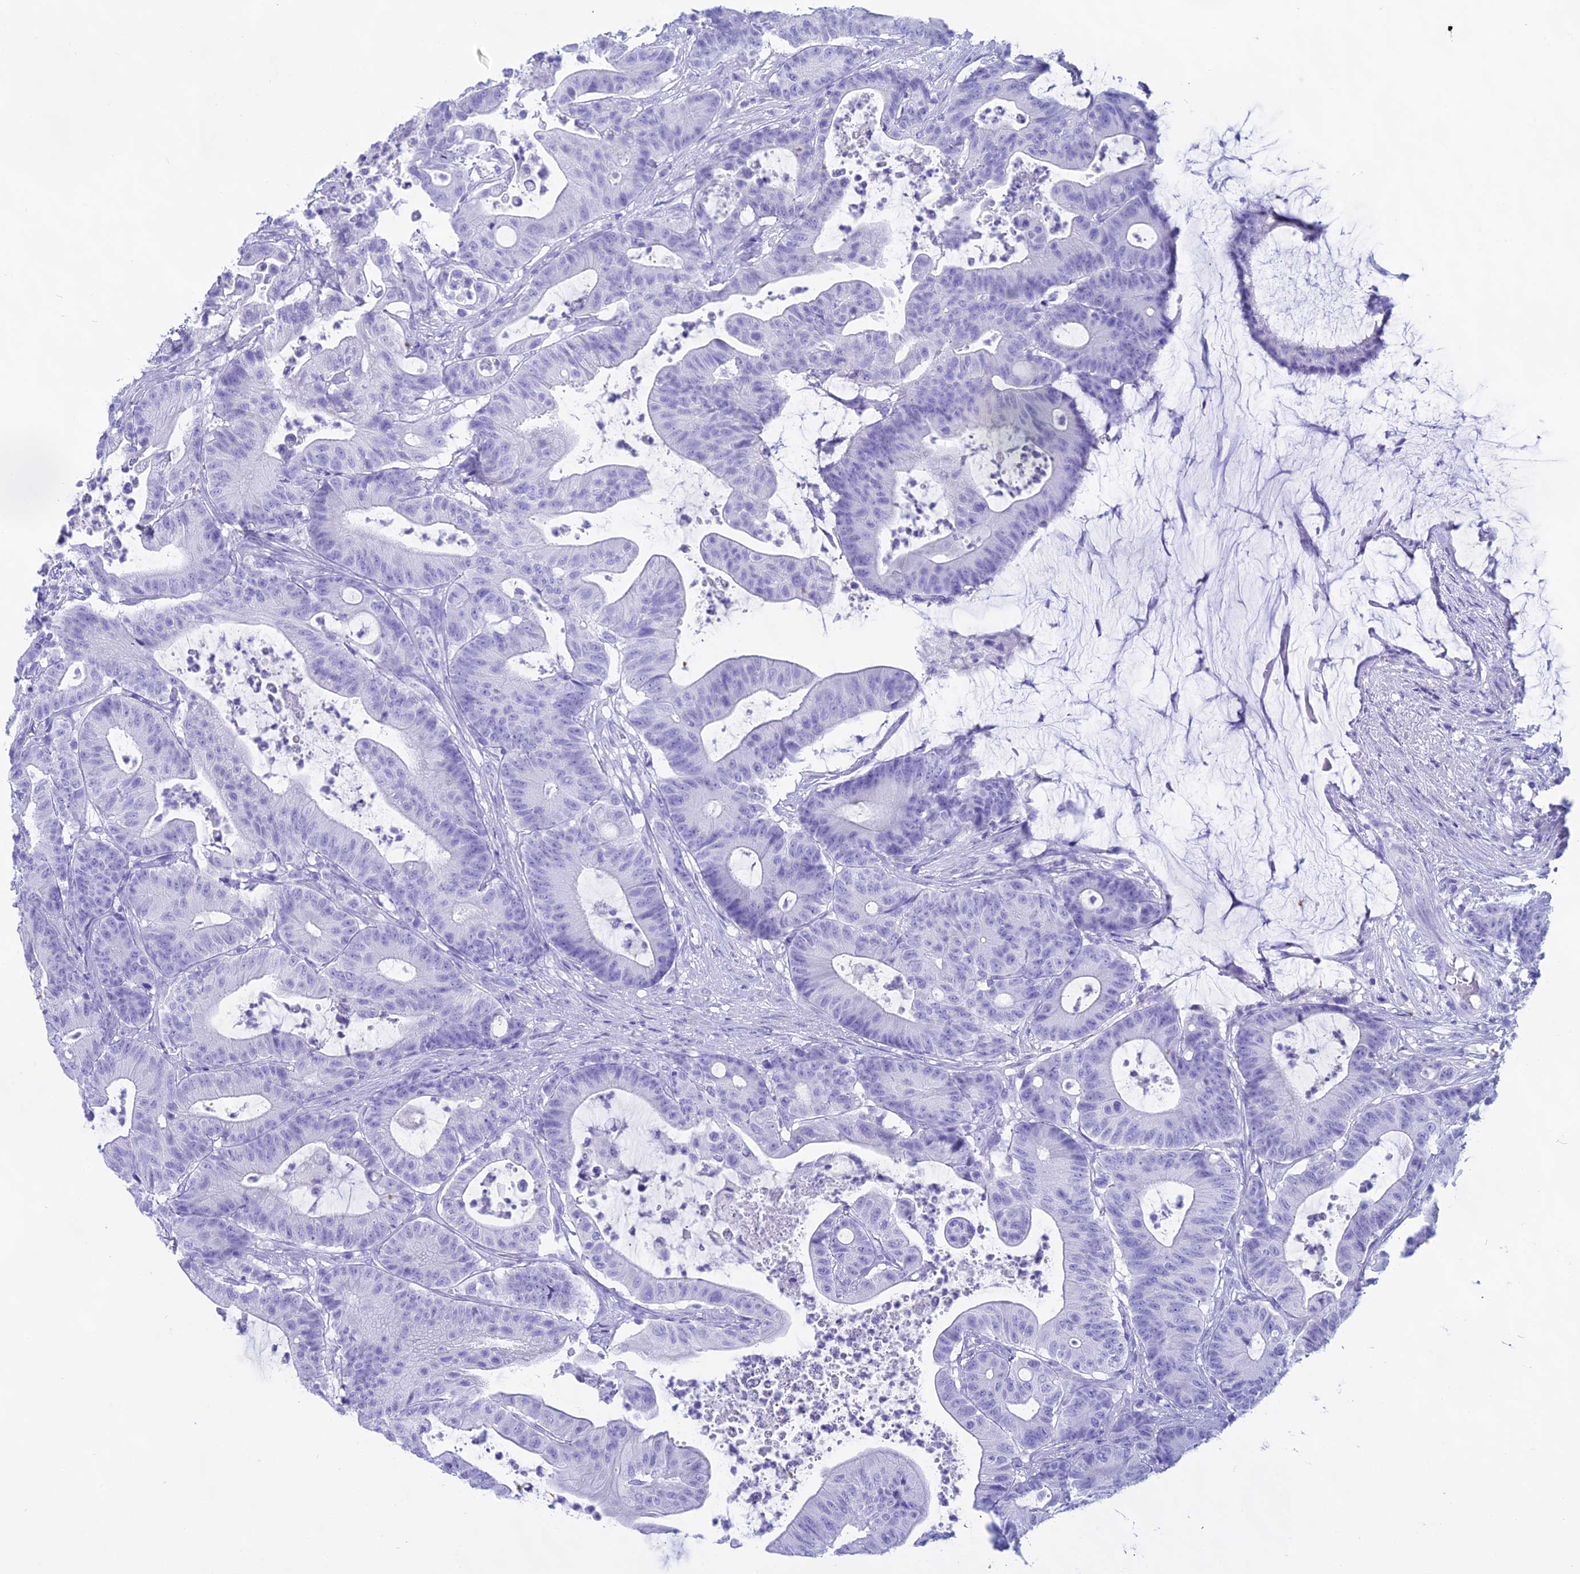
{"staining": {"intensity": "negative", "quantity": "none", "location": "none"}, "tissue": "colorectal cancer", "cell_type": "Tumor cells", "image_type": "cancer", "snomed": [{"axis": "morphology", "description": "Adenocarcinoma, NOS"}, {"axis": "topography", "description": "Colon"}], "caption": "Immunohistochemical staining of colorectal cancer (adenocarcinoma) displays no significant expression in tumor cells.", "gene": "CGB2", "patient": {"sex": "female", "age": 84}}